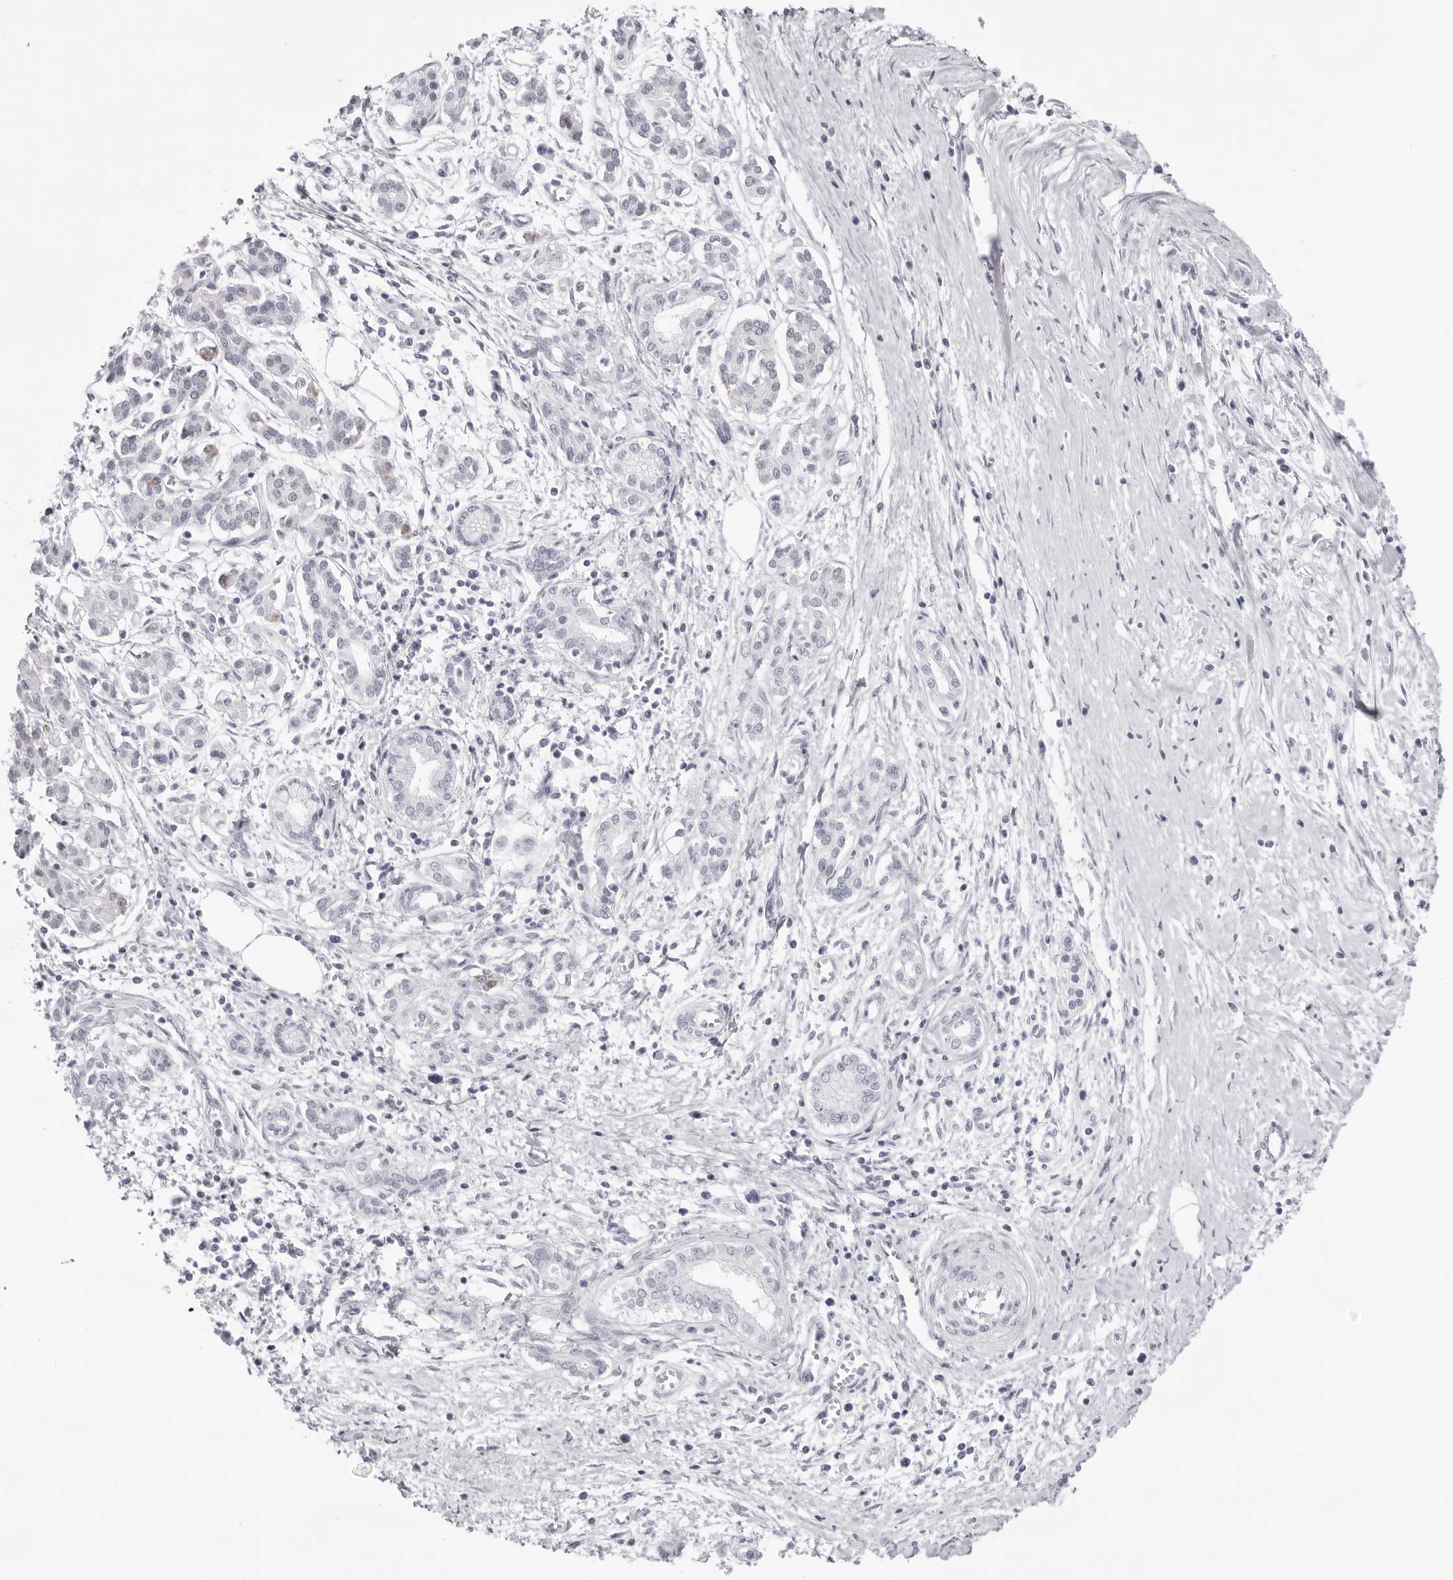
{"staining": {"intensity": "negative", "quantity": "none", "location": "none"}, "tissue": "pancreatic cancer", "cell_type": "Tumor cells", "image_type": "cancer", "snomed": [{"axis": "morphology", "description": "Adenocarcinoma, NOS"}, {"axis": "topography", "description": "Pancreas"}], "caption": "IHC of human pancreatic cancer demonstrates no positivity in tumor cells.", "gene": "INSL3", "patient": {"sex": "male", "age": 58}}